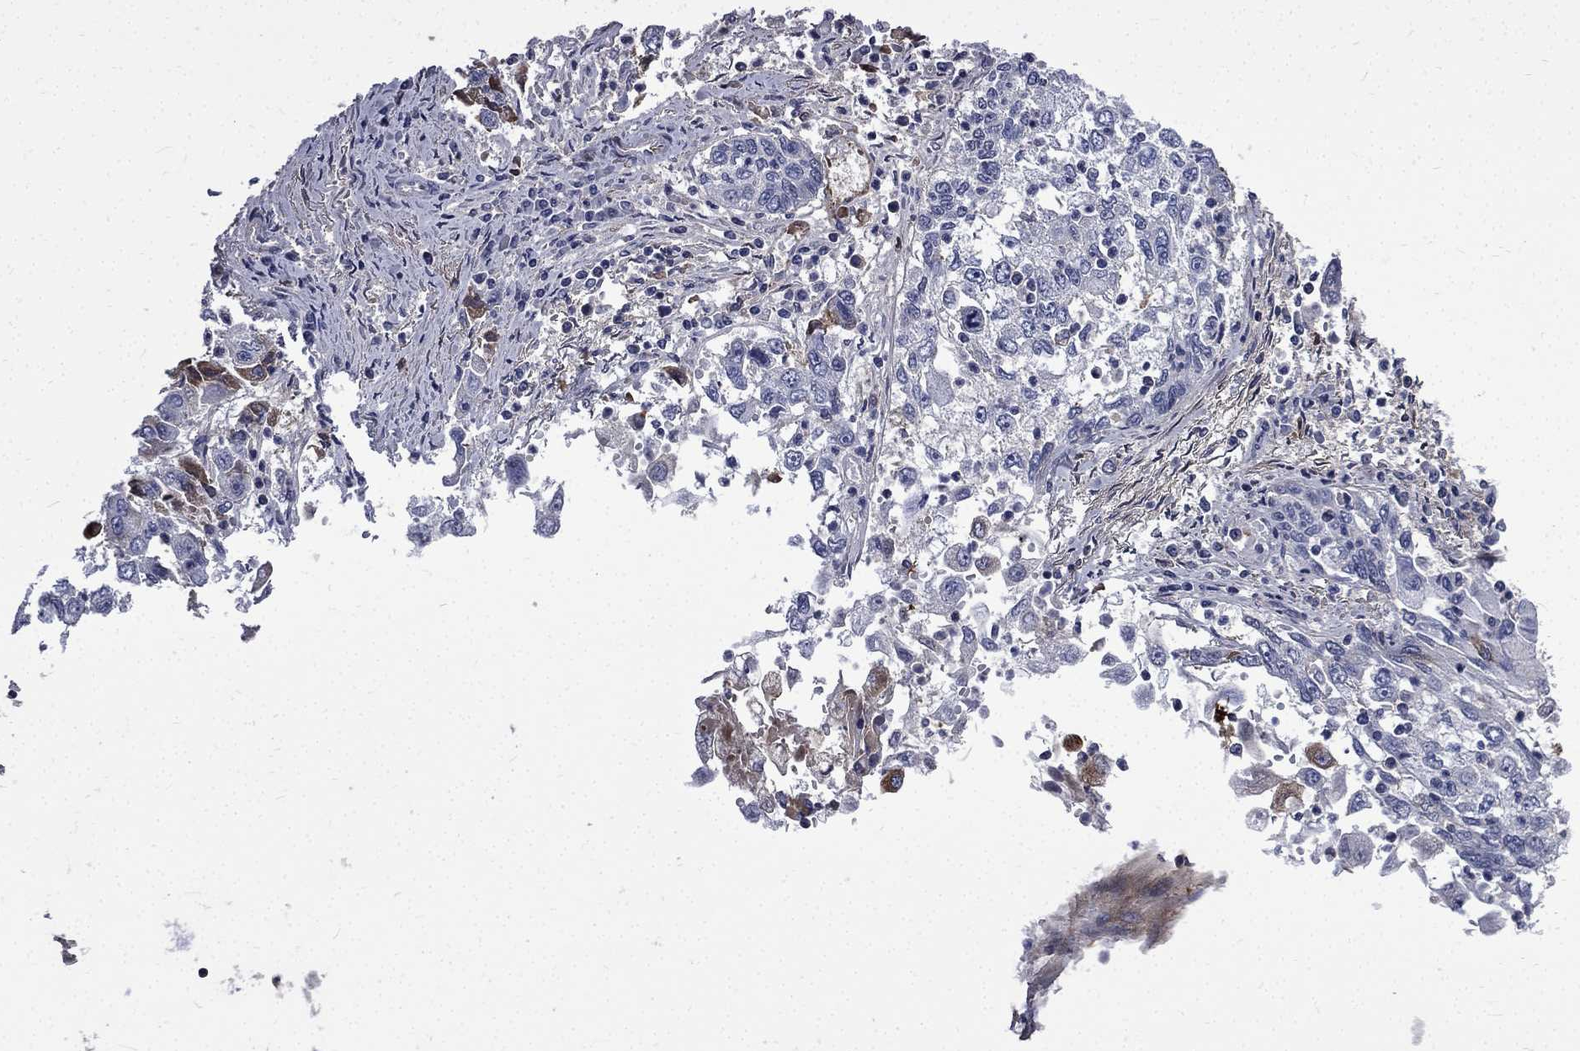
{"staining": {"intensity": "moderate", "quantity": "<25%", "location": "cytoplasmic/membranous"}, "tissue": "cervical cancer", "cell_type": "Tumor cells", "image_type": "cancer", "snomed": [{"axis": "morphology", "description": "Squamous cell carcinoma, NOS"}, {"axis": "topography", "description": "Cervix"}], "caption": "About <25% of tumor cells in cervical cancer display moderate cytoplasmic/membranous protein expression as visualized by brown immunohistochemical staining.", "gene": "FGG", "patient": {"sex": "female", "age": 36}}